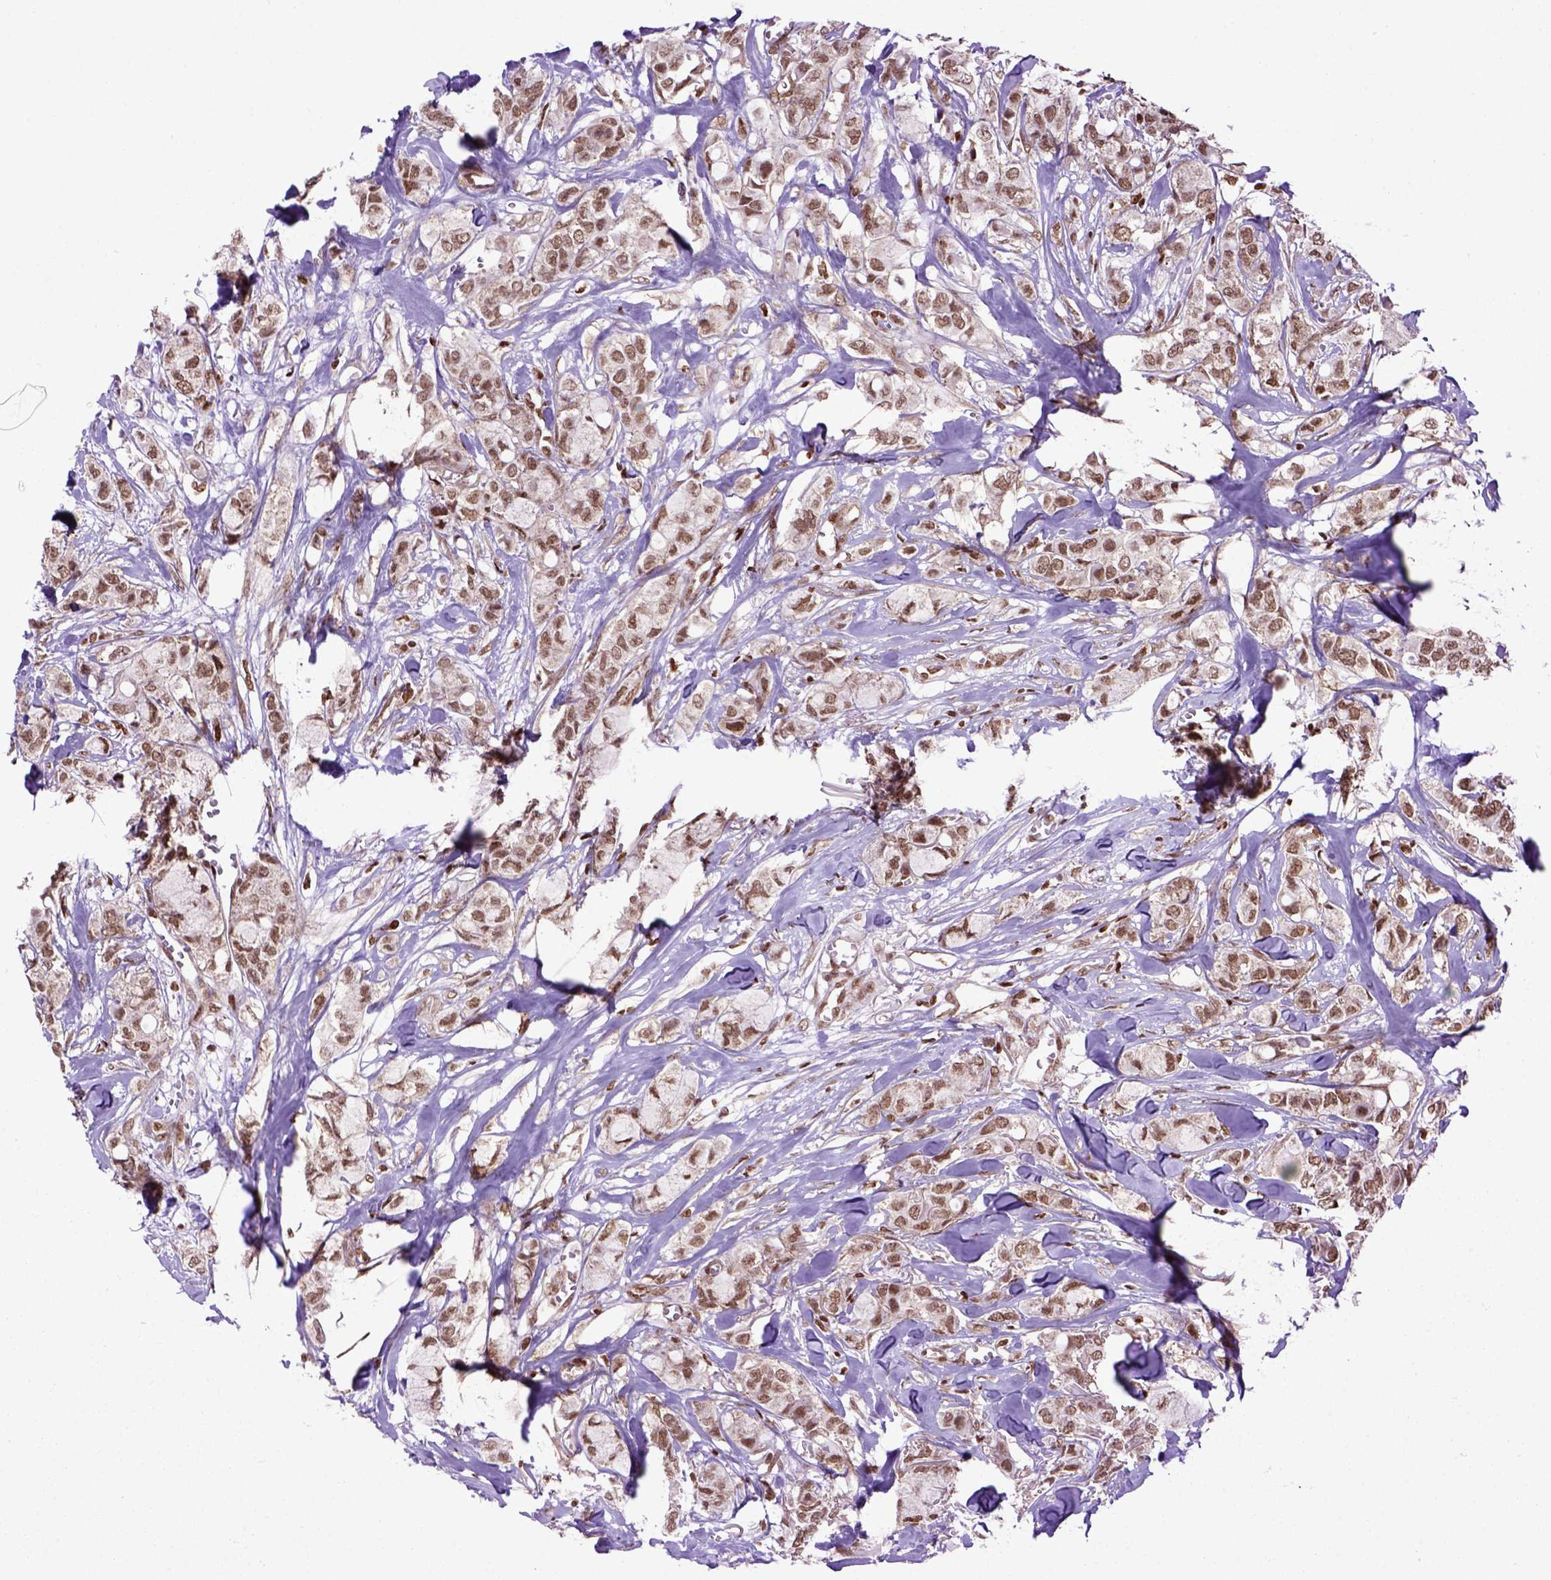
{"staining": {"intensity": "moderate", "quantity": ">75%", "location": "nuclear"}, "tissue": "breast cancer", "cell_type": "Tumor cells", "image_type": "cancer", "snomed": [{"axis": "morphology", "description": "Duct carcinoma"}, {"axis": "topography", "description": "Breast"}], "caption": "The histopathology image reveals immunohistochemical staining of breast cancer. There is moderate nuclear staining is identified in about >75% of tumor cells. The protein is shown in brown color, while the nuclei are stained blue.", "gene": "CELF1", "patient": {"sex": "female", "age": 85}}